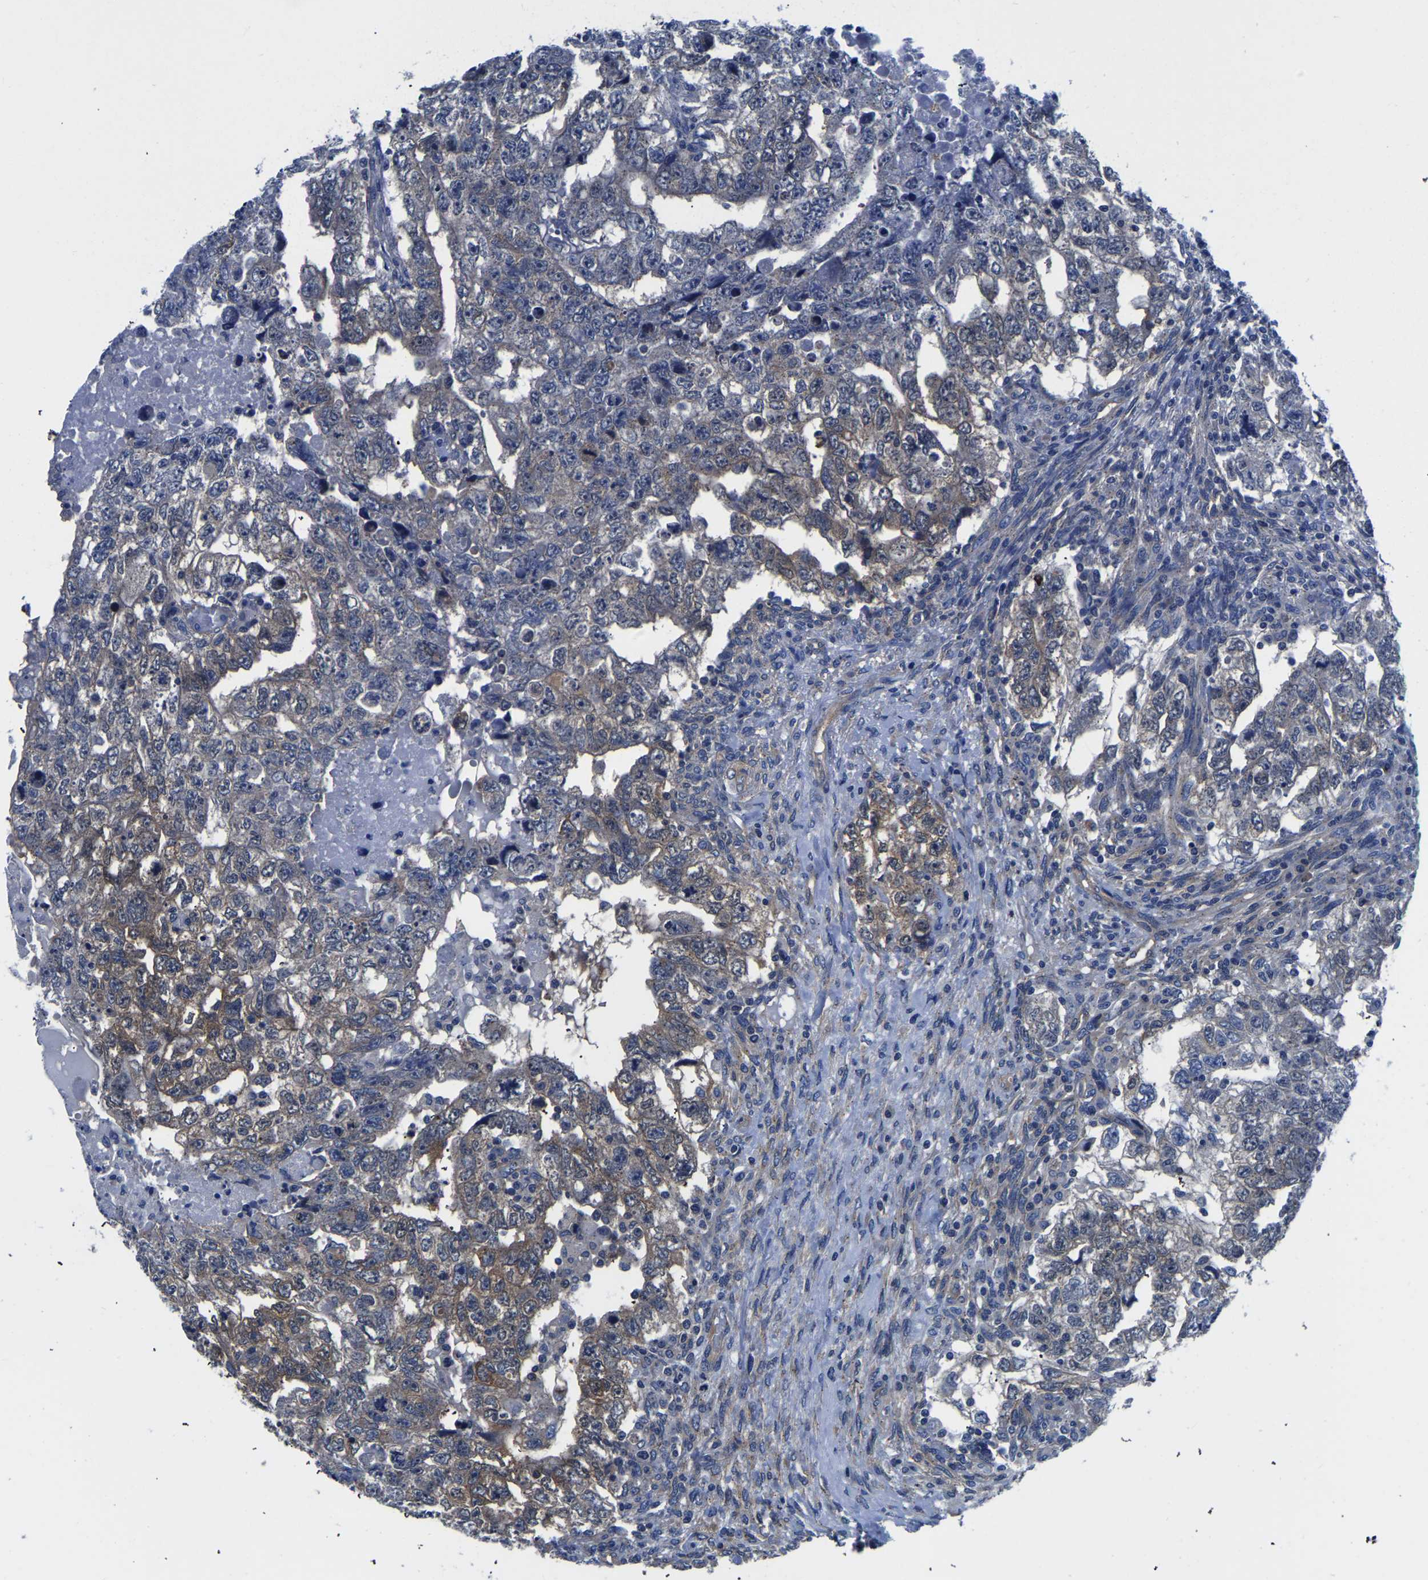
{"staining": {"intensity": "moderate", "quantity": "25%-75%", "location": "cytoplasmic/membranous"}, "tissue": "testis cancer", "cell_type": "Tumor cells", "image_type": "cancer", "snomed": [{"axis": "morphology", "description": "Carcinoma, Embryonal, NOS"}, {"axis": "topography", "description": "Testis"}], "caption": "The histopathology image shows staining of testis embryonal carcinoma, revealing moderate cytoplasmic/membranous protein positivity (brown color) within tumor cells.", "gene": "TFG", "patient": {"sex": "male", "age": 36}}